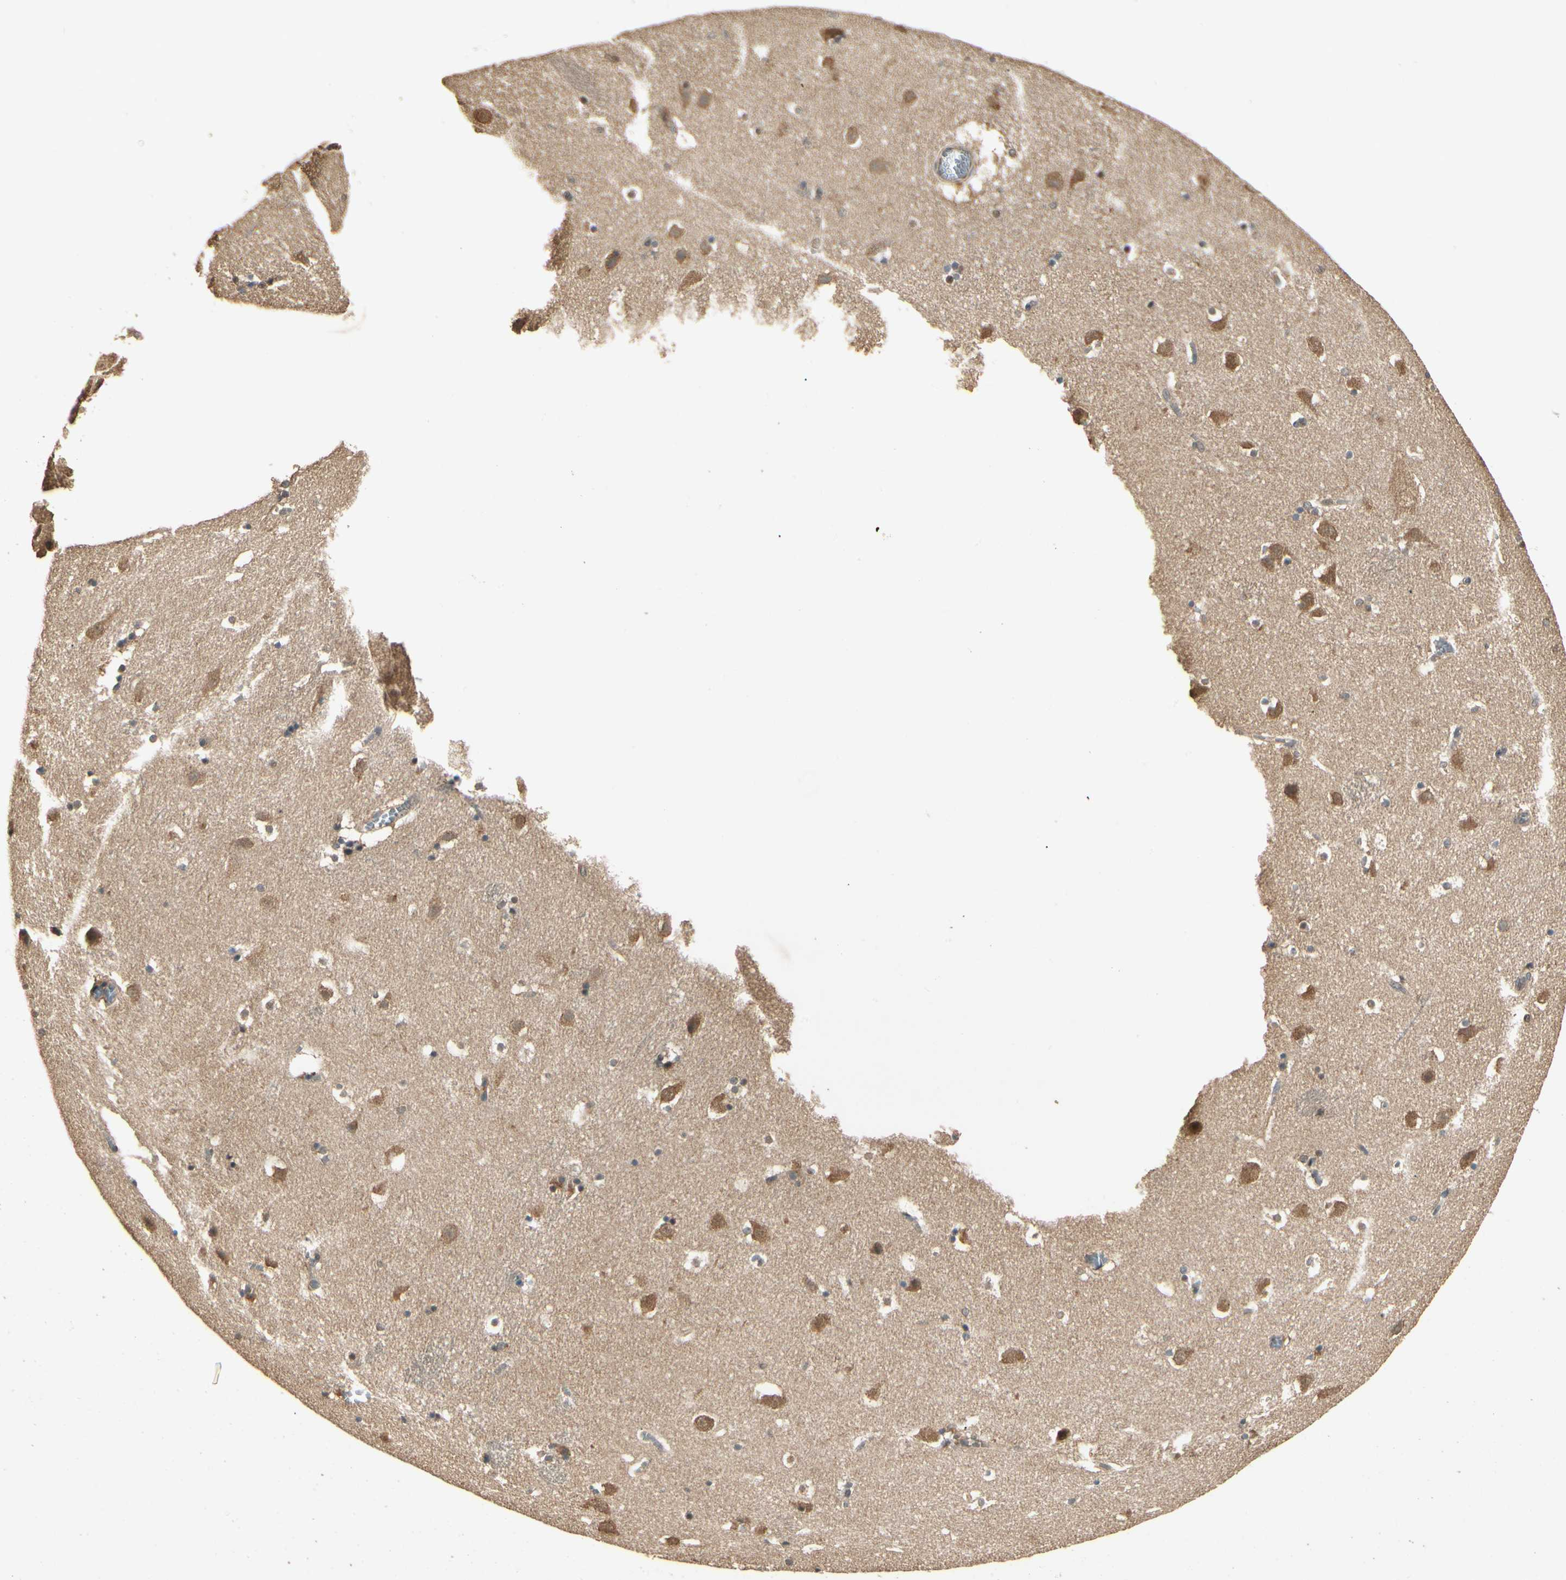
{"staining": {"intensity": "strong", "quantity": ">75%", "location": "cytoplasmic/membranous,nuclear"}, "tissue": "caudate", "cell_type": "Glial cells", "image_type": "normal", "snomed": [{"axis": "morphology", "description": "Normal tissue, NOS"}, {"axis": "topography", "description": "Lateral ventricle wall"}], "caption": "Immunohistochemistry (IHC) image of benign caudate: human caudate stained using IHC exhibits high levels of strong protein expression localized specifically in the cytoplasmic/membranous,nuclear of glial cells, appearing as a cytoplasmic/membranous,nuclear brown color.", "gene": "CCT7", "patient": {"sex": "male", "age": 45}}